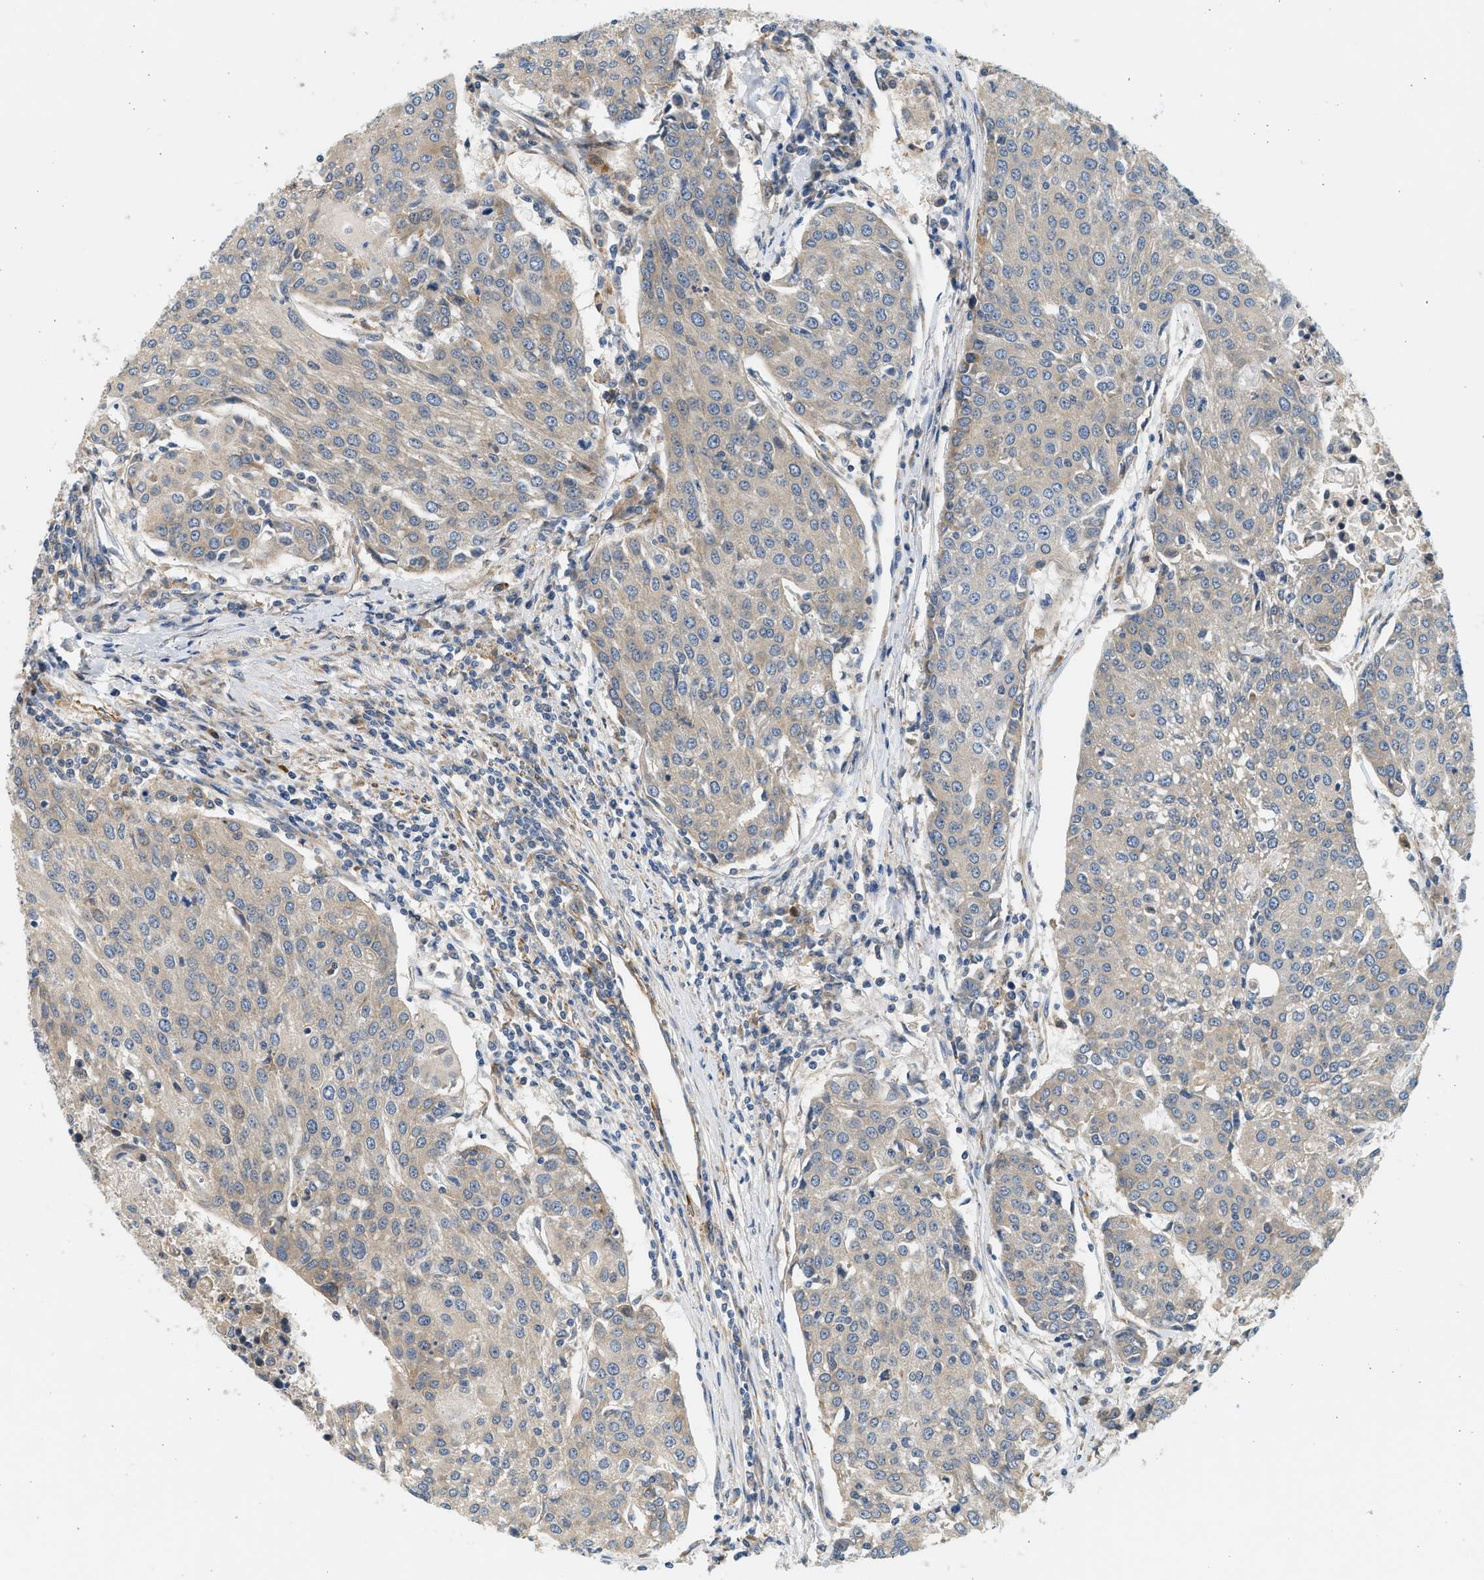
{"staining": {"intensity": "weak", "quantity": "<25%", "location": "cytoplasmic/membranous"}, "tissue": "urothelial cancer", "cell_type": "Tumor cells", "image_type": "cancer", "snomed": [{"axis": "morphology", "description": "Urothelial carcinoma, High grade"}, {"axis": "topography", "description": "Urinary bladder"}], "caption": "High-grade urothelial carcinoma was stained to show a protein in brown. There is no significant positivity in tumor cells. The staining is performed using DAB (3,3'-diaminobenzidine) brown chromogen with nuclei counter-stained in using hematoxylin.", "gene": "KDELR2", "patient": {"sex": "female", "age": 85}}